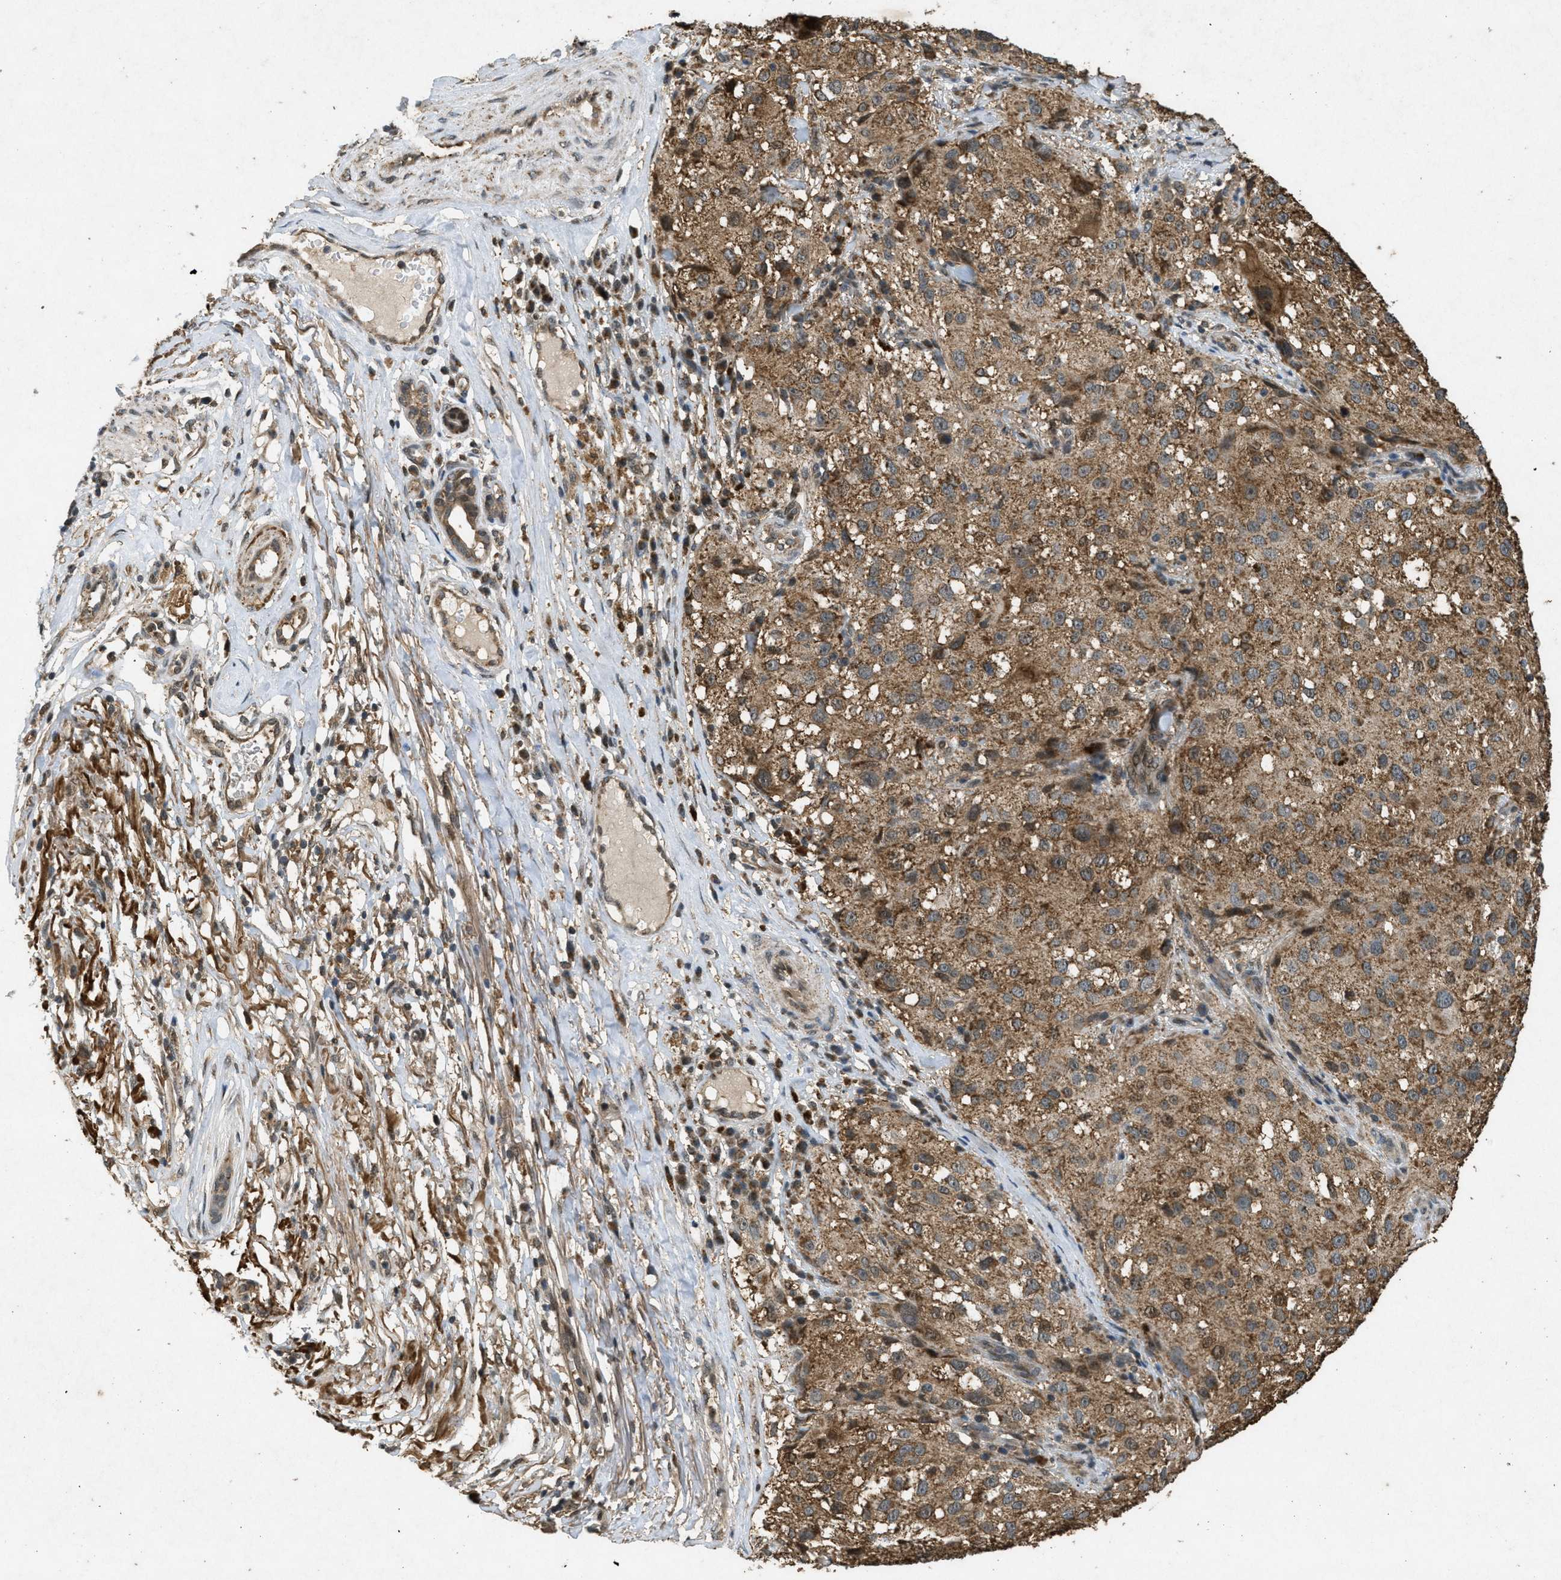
{"staining": {"intensity": "moderate", "quantity": ">75%", "location": "cytoplasmic/membranous"}, "tissue": "melanoma", "cell_type": "Tumor cells", "image_type": "cancer", "snomed": [{"axis": "morphology", "description": "Necrosis, NOS"}, {"axis": "morphology", "description": "Malignant melanoma, NOS"}, {"axis": "topography", "description": "Skin"}], "caption": "A high-resolution micrograph shows IHC staining of melanoma, which demonstrates moderate cytoplasmic/membranous expression in approximately >75% of tumor cells.", "gene": "PPP1R15A", "patient": {"sex": "female", "age": 87}}